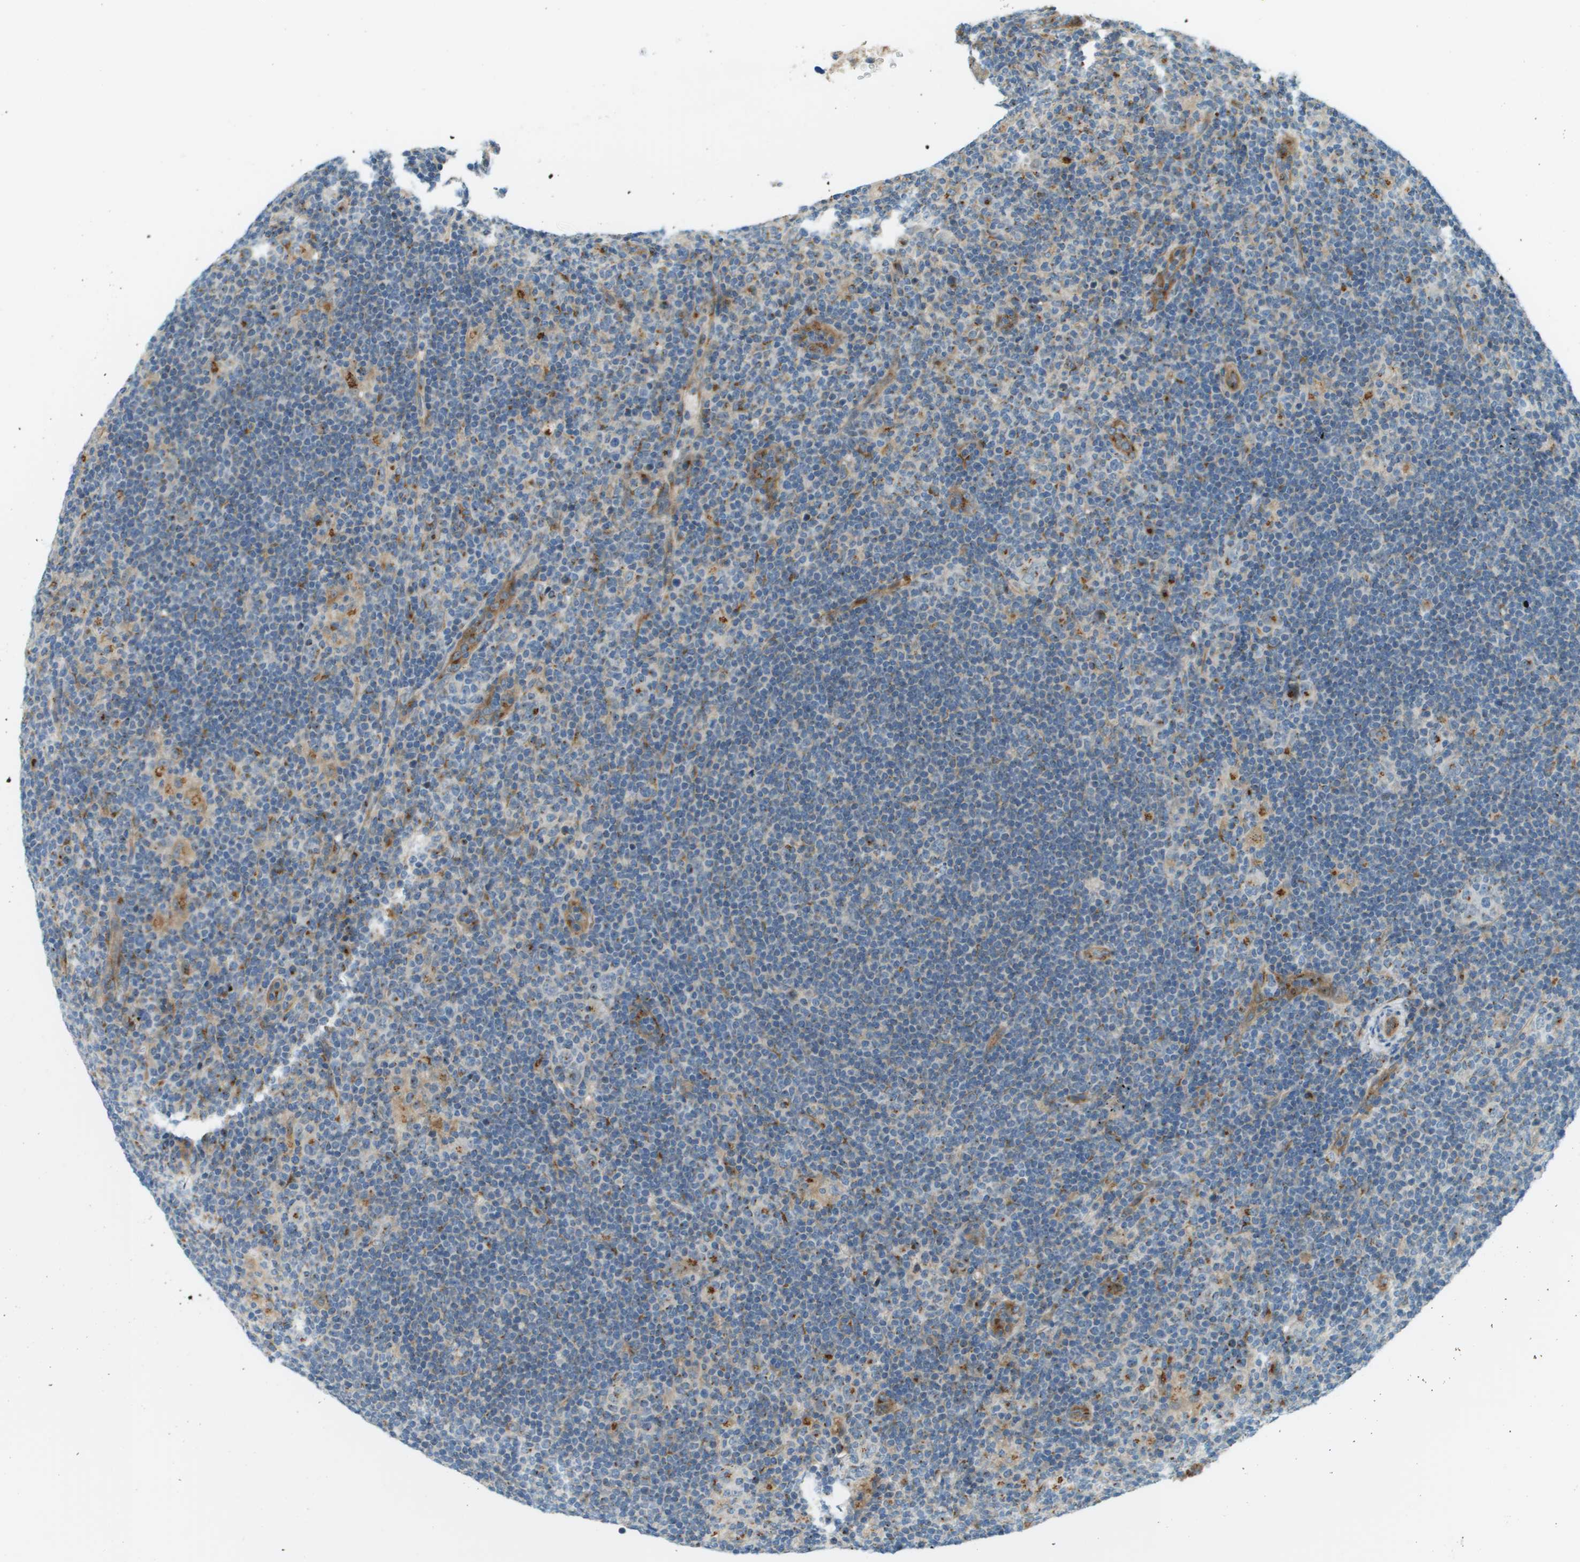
{"staining": {"intensity": "weak", "quantity": "25%-75%", "location": "cytoplasmic/membranous"}, "tissue": "lymphoma", "cell_type": "Tumor cells", "image_type": "cancer", "snomed": [{"axis": "morphology", "description": "Hodgkin's disease, NOS"}, {"axis": "topography", "description": "Lymph node"}], "caption": "Lymphoma stained with a protein marker shows weak staining in tumor cells.", "gene": "ACBD3", "patient": {"sex": "female", "age": 57}}